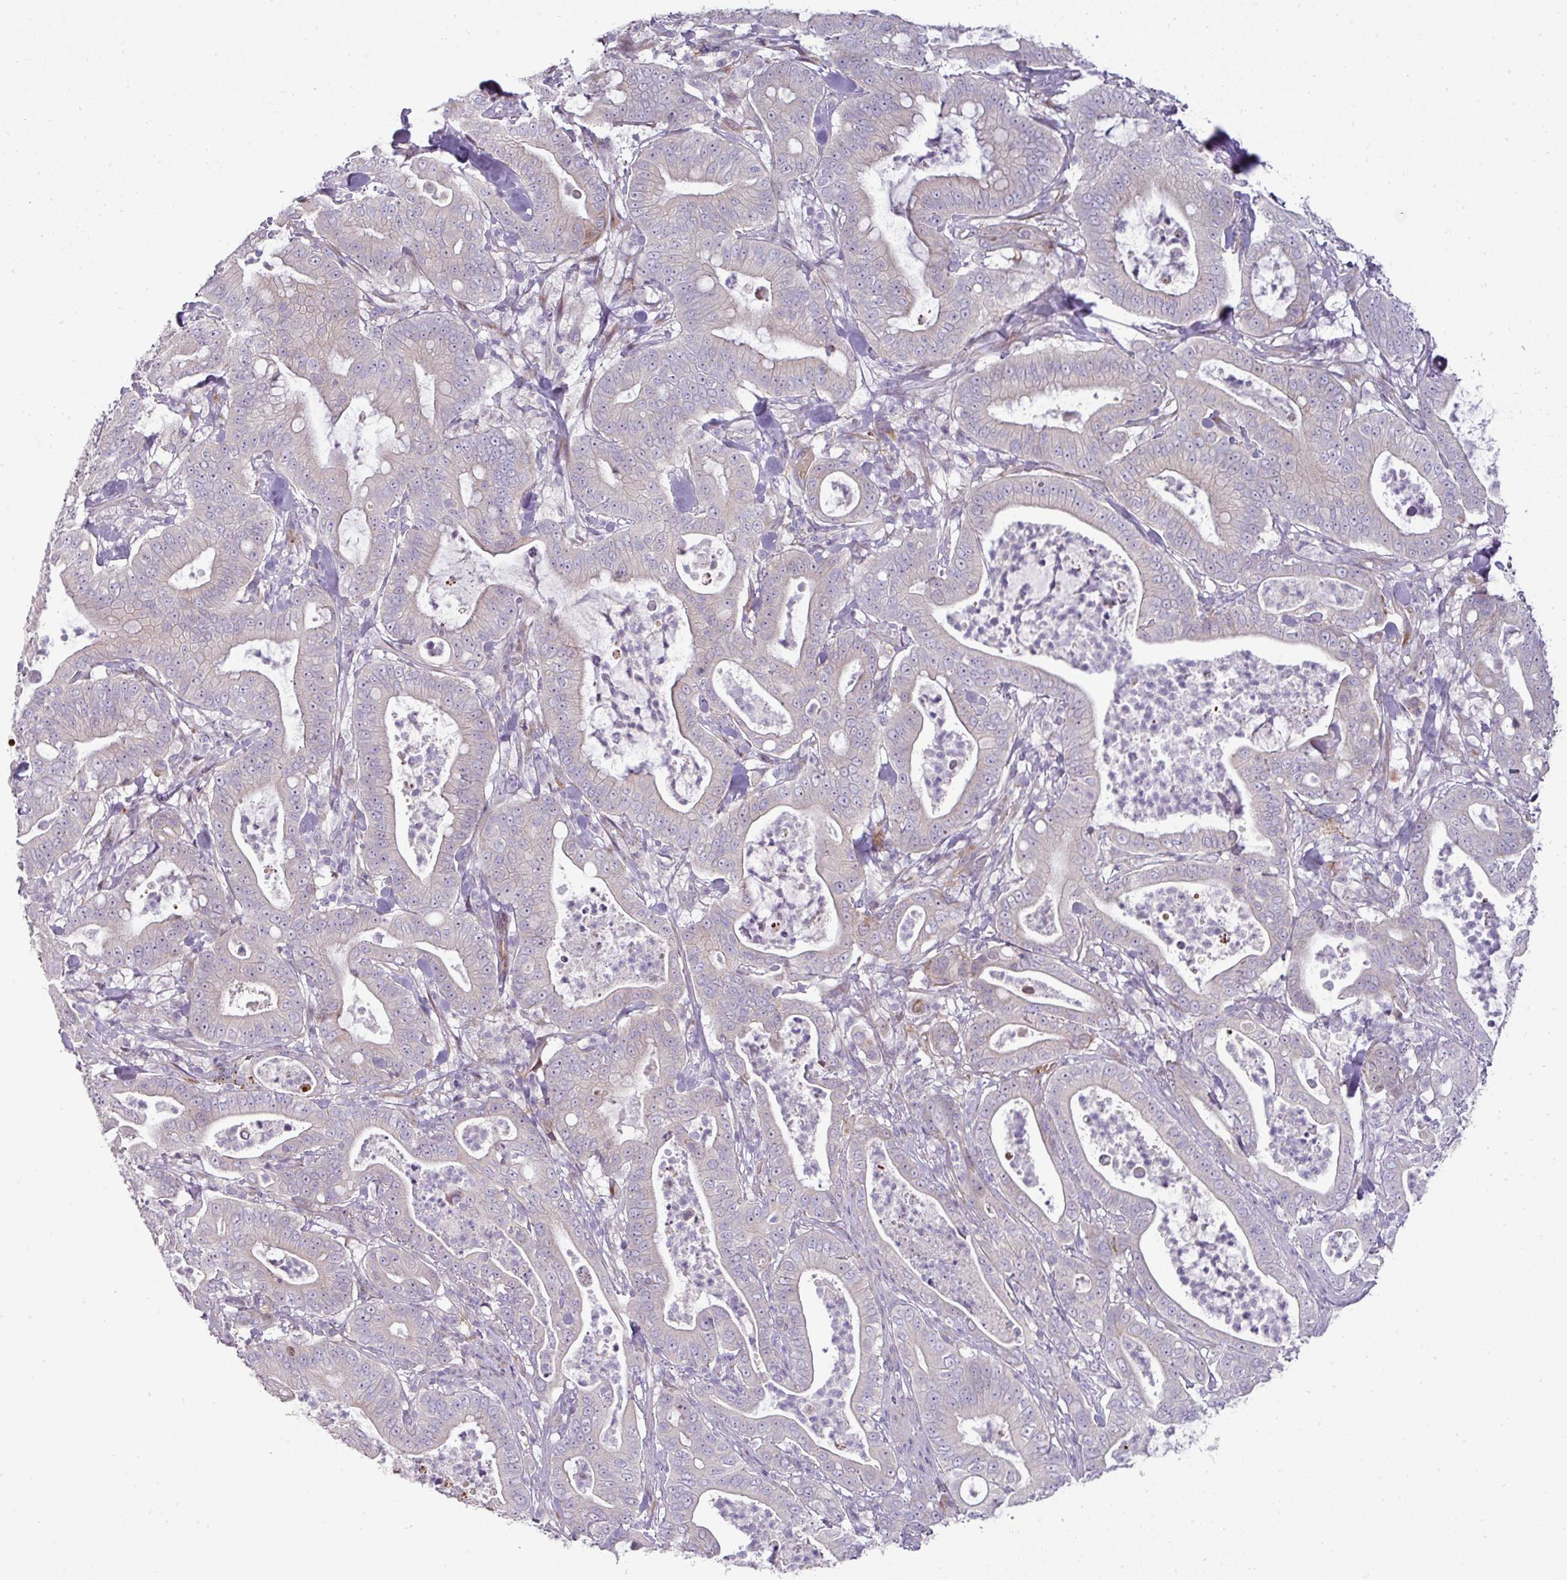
{"staining": {"intensity": "negative", "quantity": "none", "location": "none"}, "tissue": "pancreatic cancer", "cell_type": "Tumor cells", "image_type": "cancer", "snomed": [{"axis": "morphology", "description": "Adenocarcinoma, NOS"}, {"axis": "topography", "description": "Pancreas"}], "caption": "This image is of pancreatic adenocarcinoma stained with immunohistochemistry (IHC) to label a protein in brown with the nuclei are counter-stained blue. There is no positivity in tumor cells.", "gene": "ATP6V1F", "patient": {"sex": "male", "age": 71}}